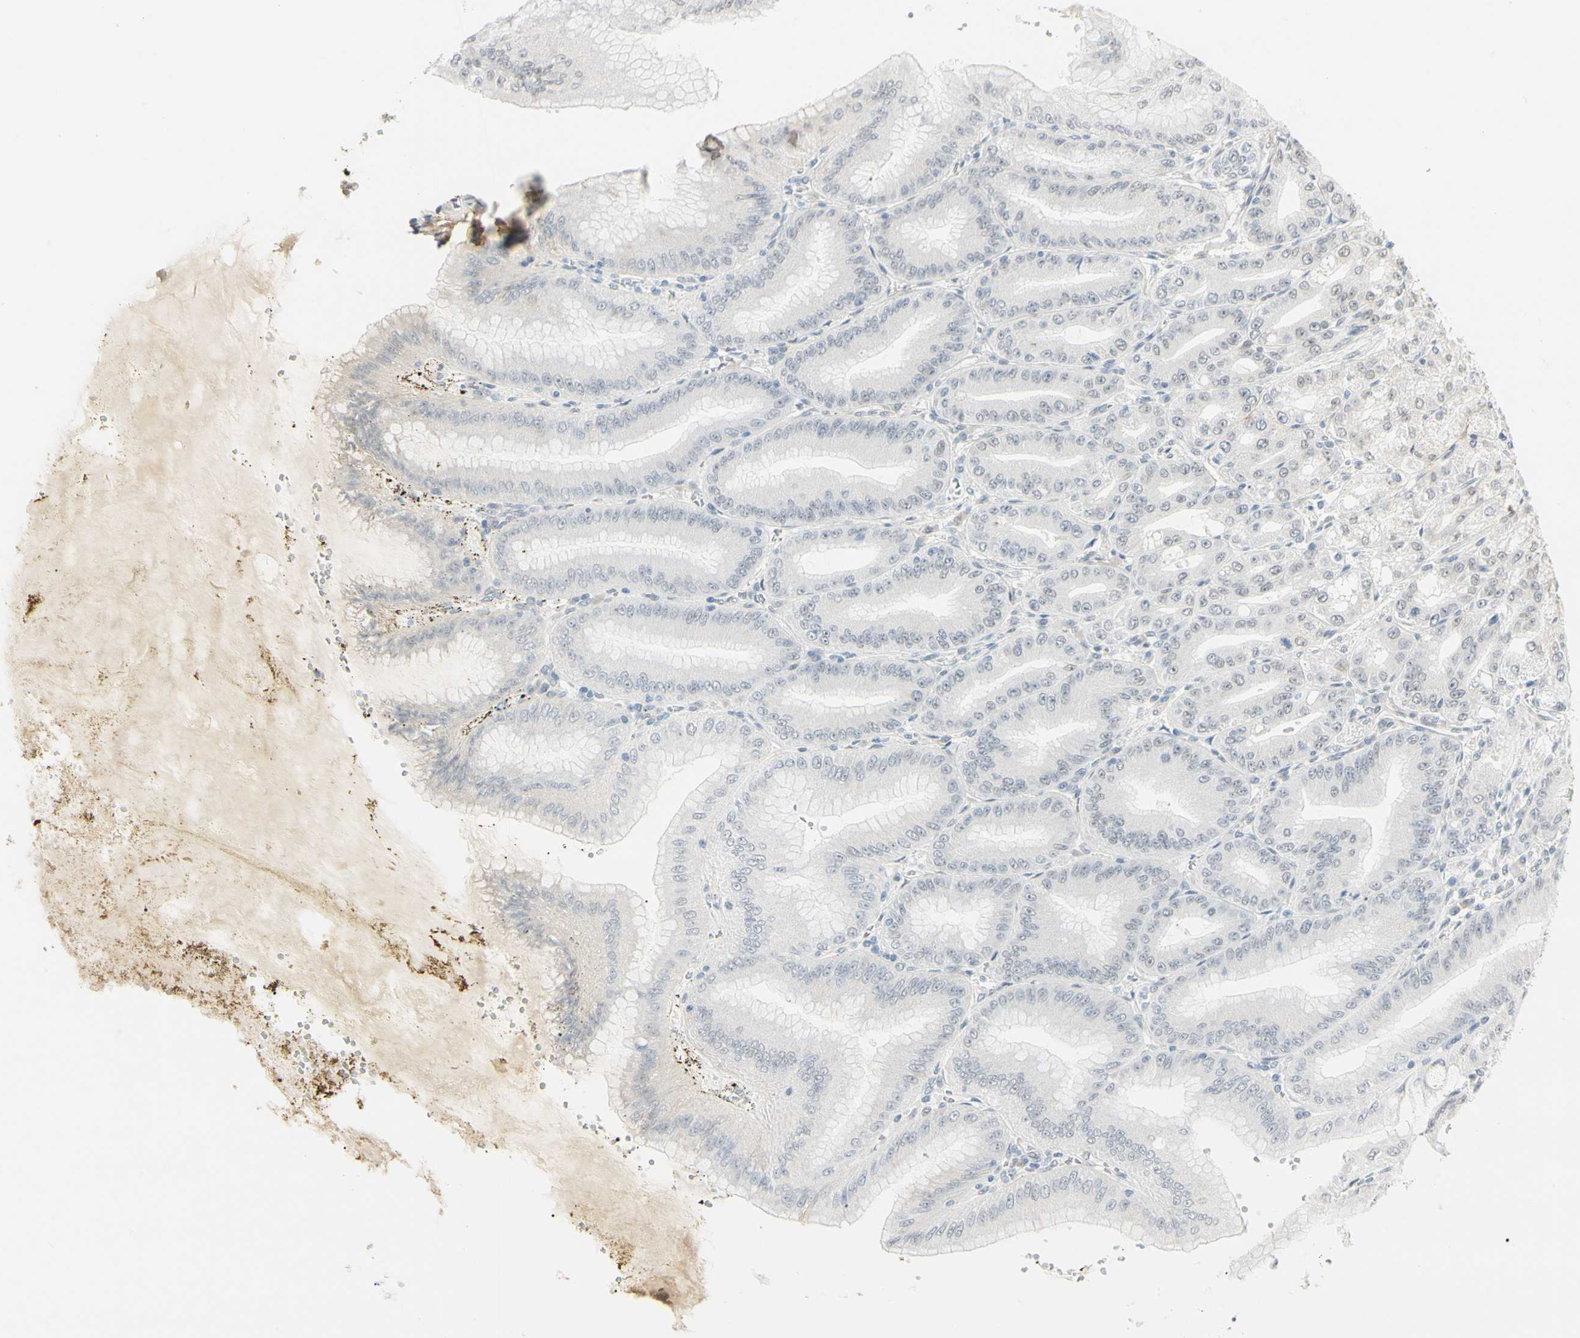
{"staining": {"intensity": "weak", "quantity": "<25%", "location": "nuclear"}, "tissue": "stomach", "cell_type": "Glandular cells", "image_type": "normal", "snomed": [{"axis": "morphology", "description": "Normal tissue, NOS"}, {"axis": "topography", "description": "Stomach, lower"}], "caption": "Immunohistochemistry image of unremarkable stomach stained for a protein (brown), which shows no positivity in glandular cells.", "gene": "ASPN", "patient": {"sex": "male", "age": 71}}